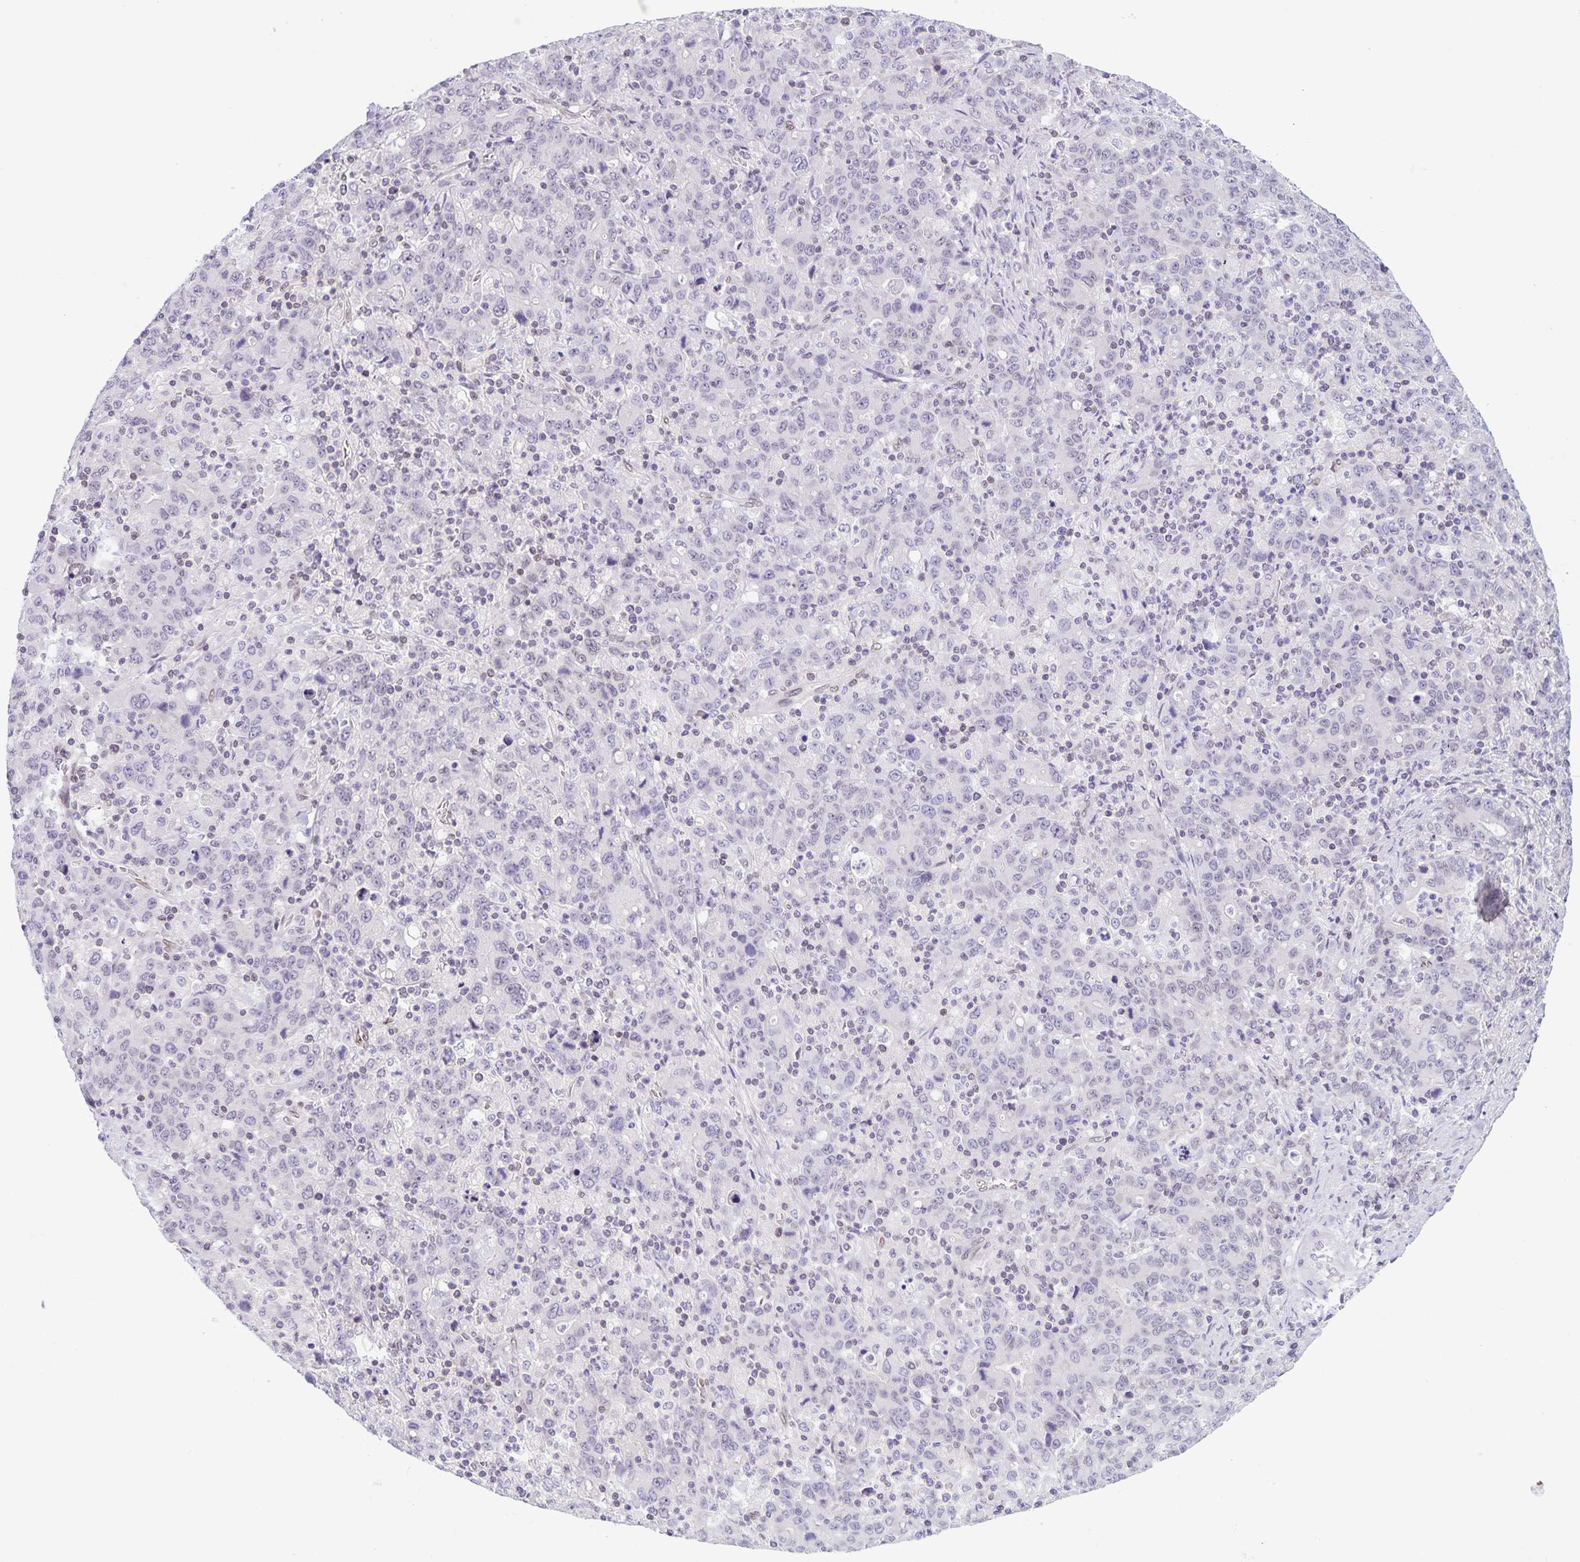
{"staining": {"intensity": "negative", "quantity": "none", "location": "none"}, "tissue": "stomach cancer", "cell_type": "Tumor cells", "image_type": "cancer", "snomed": [{"axis": "morphology", "description": "Adenocarcinoma, NOS"}, {"axis": "topography", "description": "Stomach, upper"}], "caption": "IHC image of neoplastic tissue: human stomach cancer stained with DAB reveals no significant protein staining in tumor cells. Brightfield microscopy of immunohistochemistry (IHC) stained with DAB (3,3'-diaminobenzidine) (brown) and hematoxylin (blue), captured at high magnification.", "gene": "SYNE2", "patient": {"sex": "male", "age": 69}}